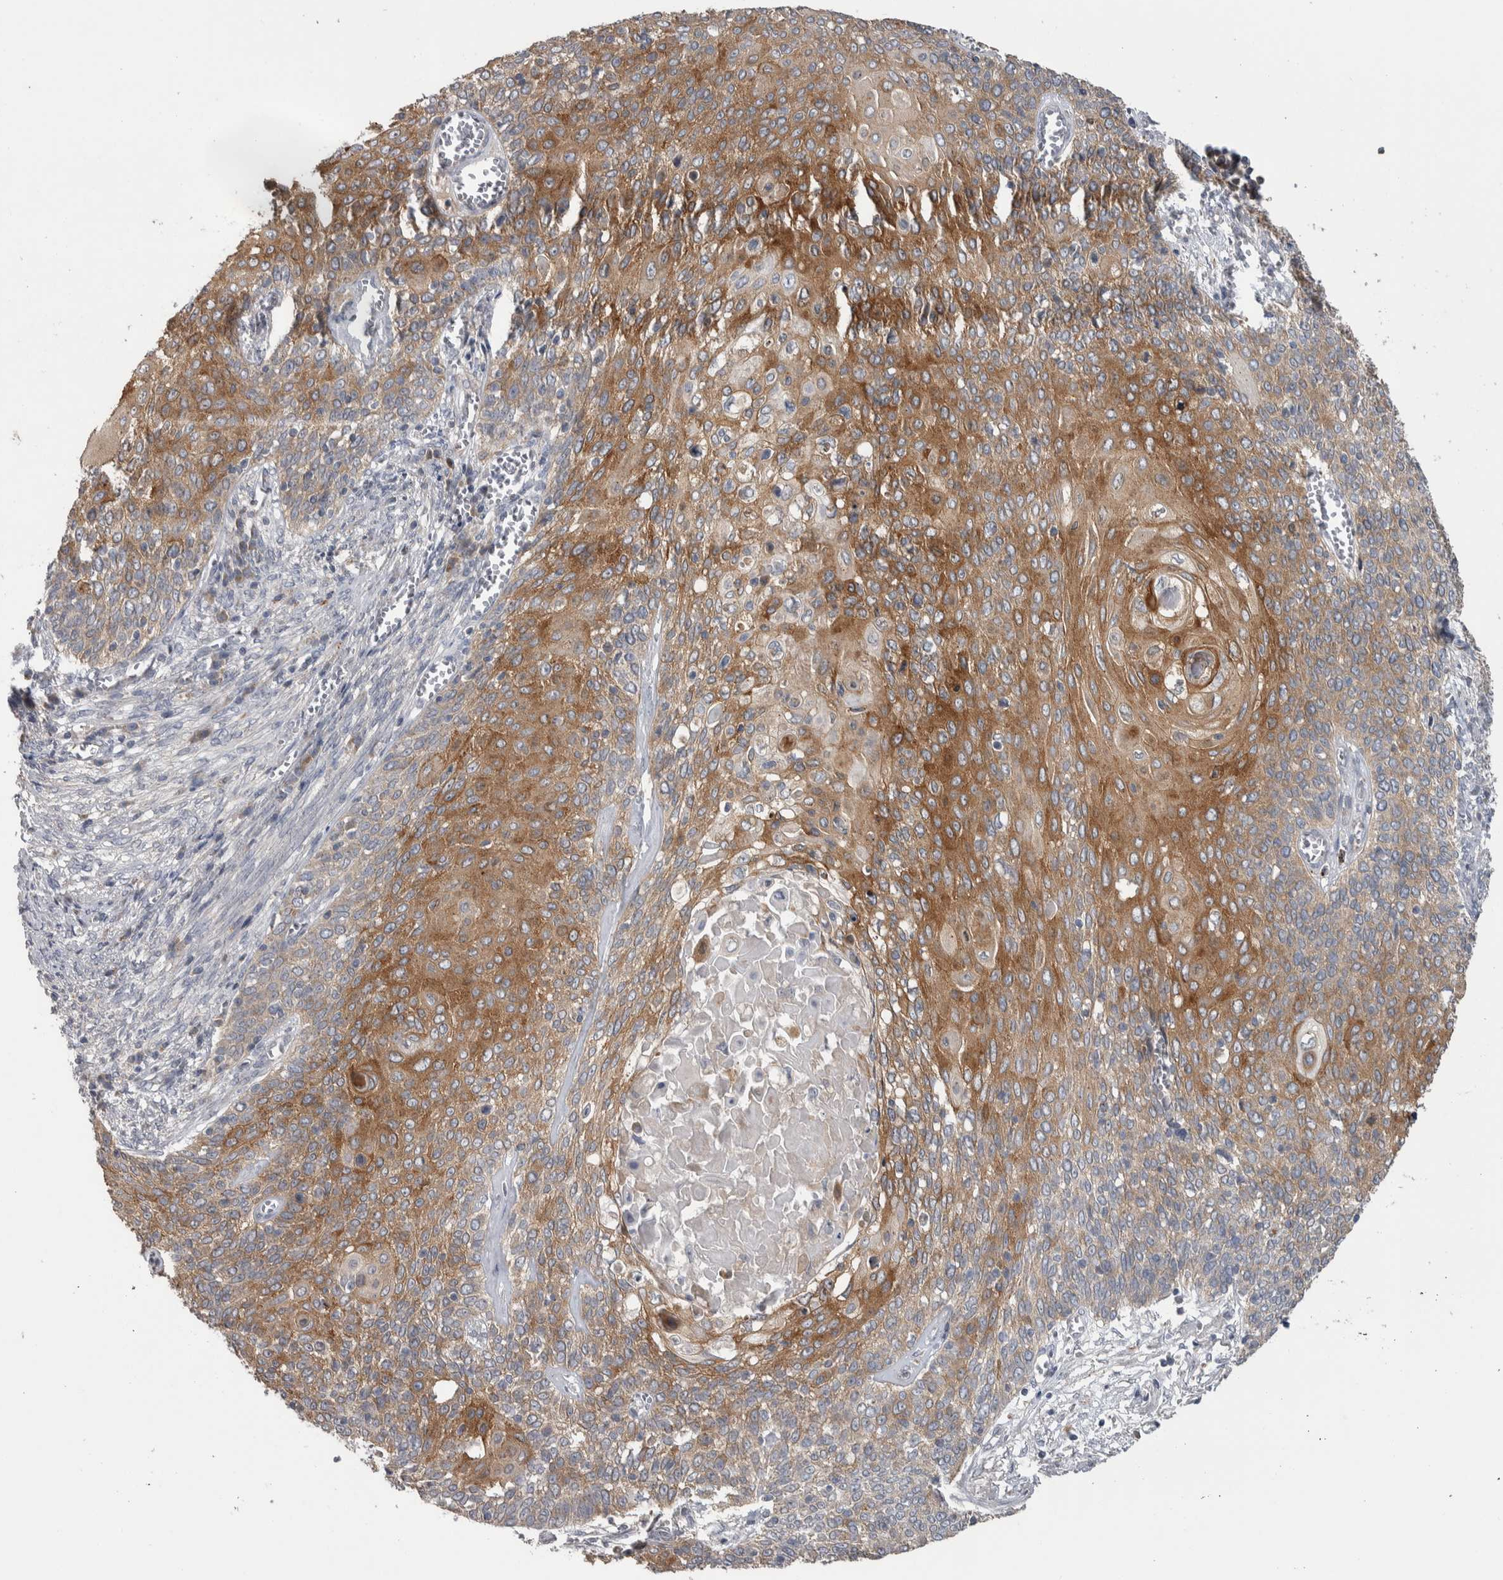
{"staining": {"intensity": "moderate", "quantity": ">75%", "location": "cytoplasmic/membranous"}, "tissue": "cervical cancer", "cell_type": "Tumor cells", "image_type": "cancer", "snomed": [{"axis": "morphology", "description": "Squamous cell carcinoma, NOS"}, {"axis": "topography", "description": "Cervix"}], "caption": "Protein staining of cervical cancer tissue demonstrates moderate cytoplasmic/membranous staining in about >75% of tumor cells.", "gene": "FAM83G", "patient": {"sex": "female", "age": 39}}